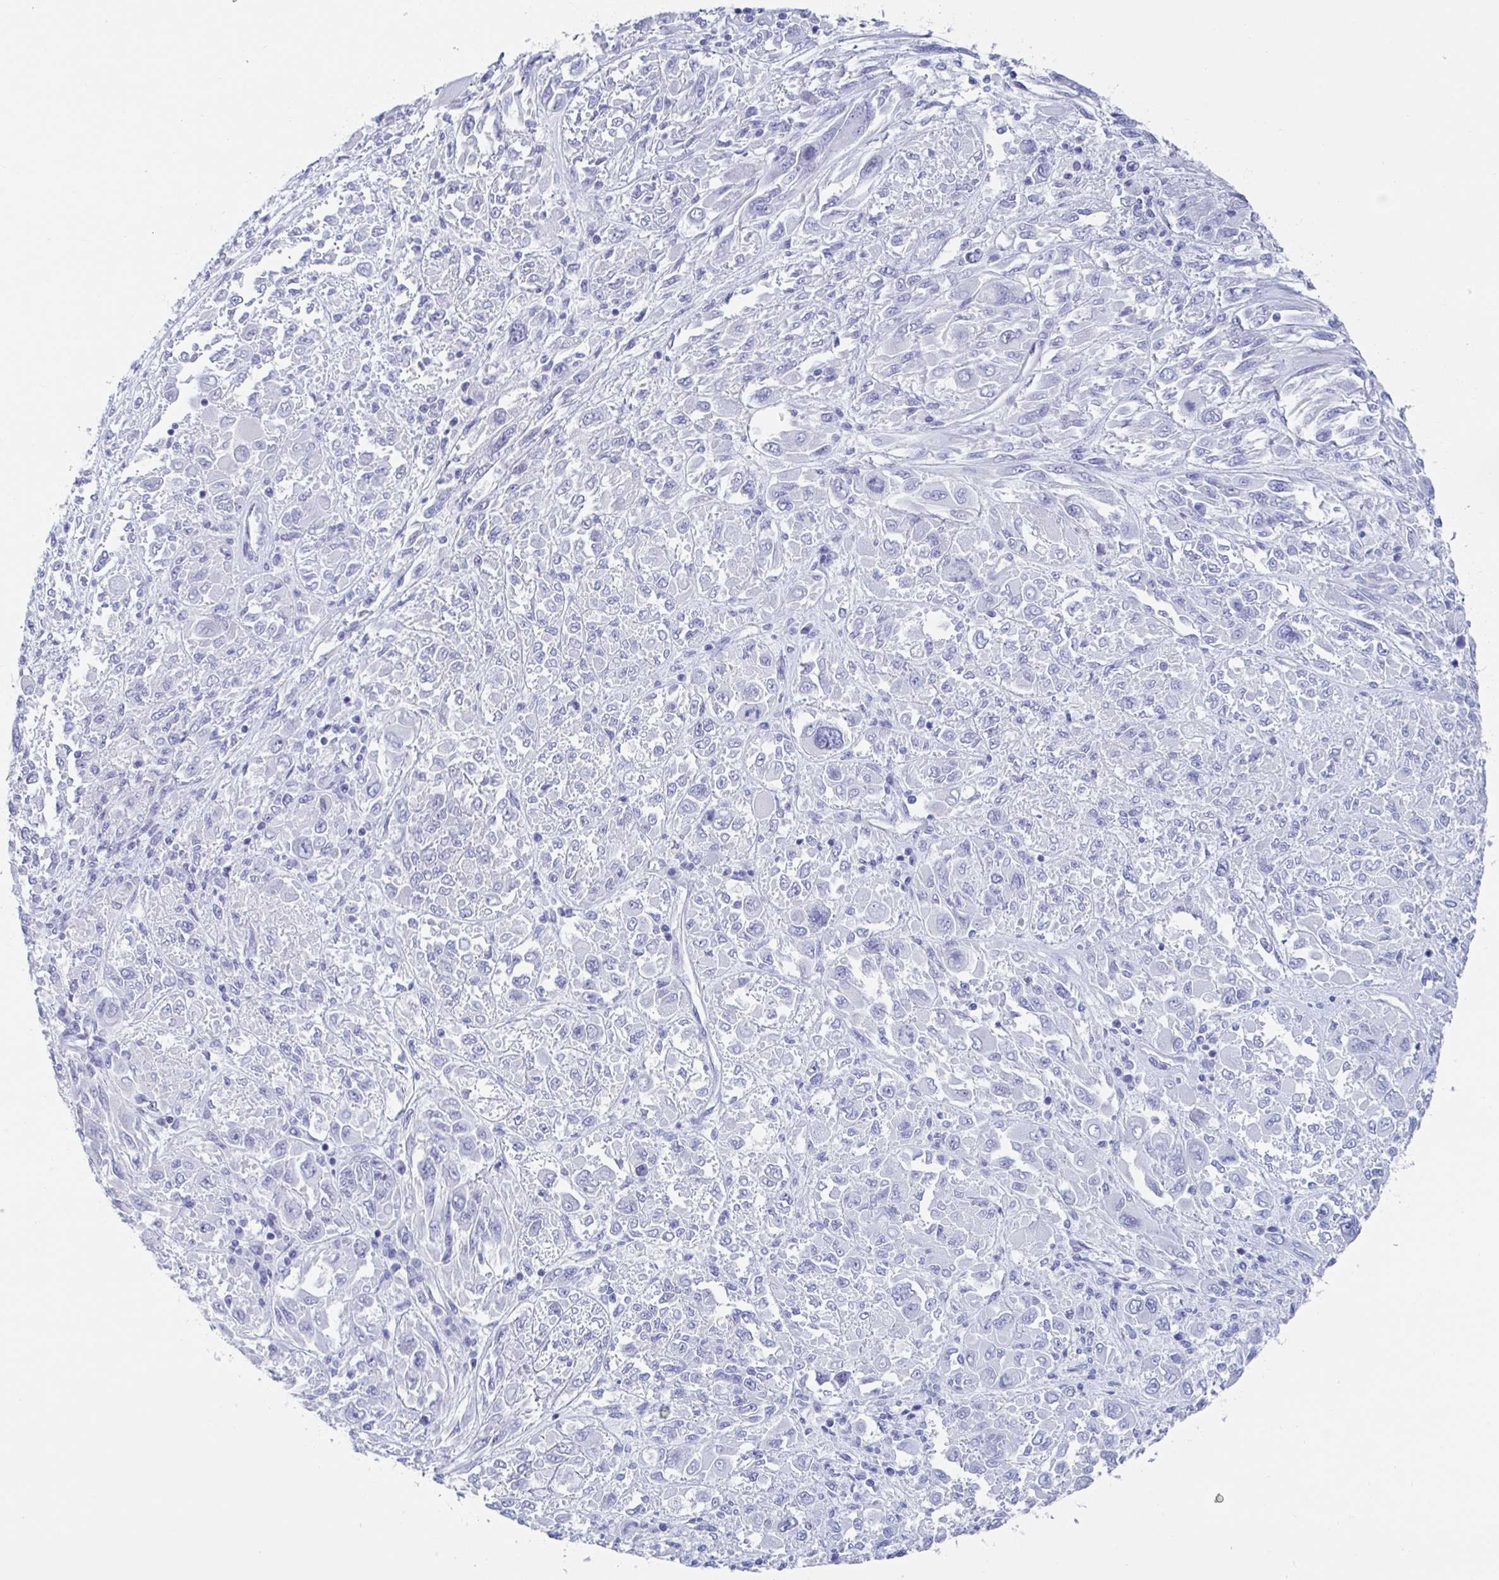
{"staining": {"intensity": "negative", "quantity": "none", "location": "none"}, "tissue": "melanoma", "cell_type": "Tumor cells", "image_type": "cancer", "snomed": [{"axis": "morphology", "description": "Malignant melanoma, NOS"}, {"axis": "topography", "description": "Skin"}], "caption": "Tumor cells are negative for brown protein staining in malignant melanoma.", "gene": "ZPBP", "patient": {"sex": "female", "age": 91}}